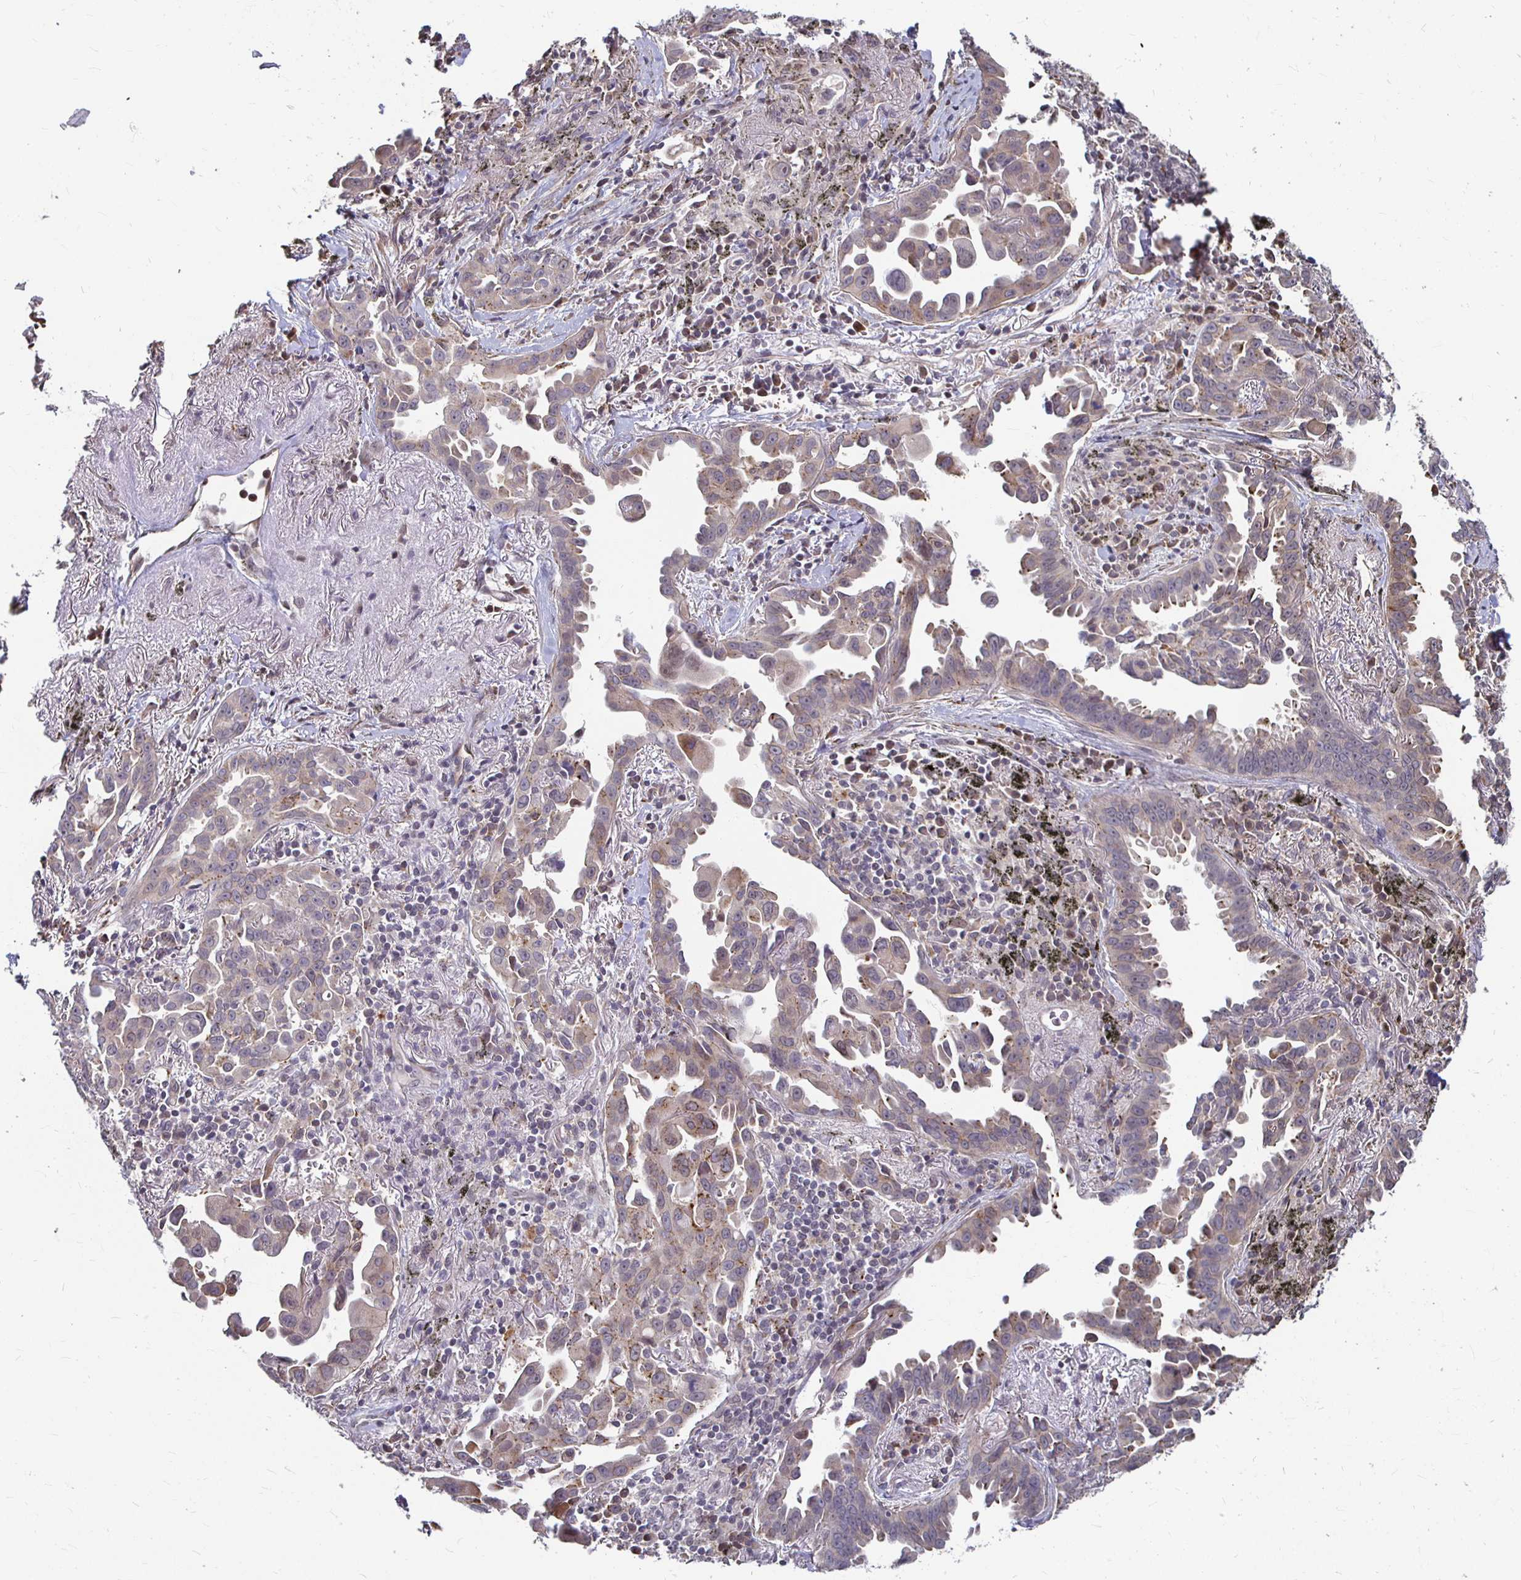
{"staining": {"intensity": "weak", "quantity": "25%-75%", "location": "cytoplasmic/membranous"}, "tissue": "lung cancer", "cell_type": "Tumor cells", "image_type": "cancer", "snomed": [{"axis": "morphology", "description": "Adenocarcinoma, NOS"}, {"axis": "topography", "description": "Lung"}], "caption": "Immunohistochemistry micrograph of neoplastic tissue: human adenocarcinoma (lung) stained using immunohistochemistry (IHC) shows low levels of weak protein expression localized specifically in the cytoplasmic/membranous of tumor cells, appearing as a cytoplasmic/membranous brown color.", "gene": "CAPN11", "patient": {"sex": "male", "age": 68}}